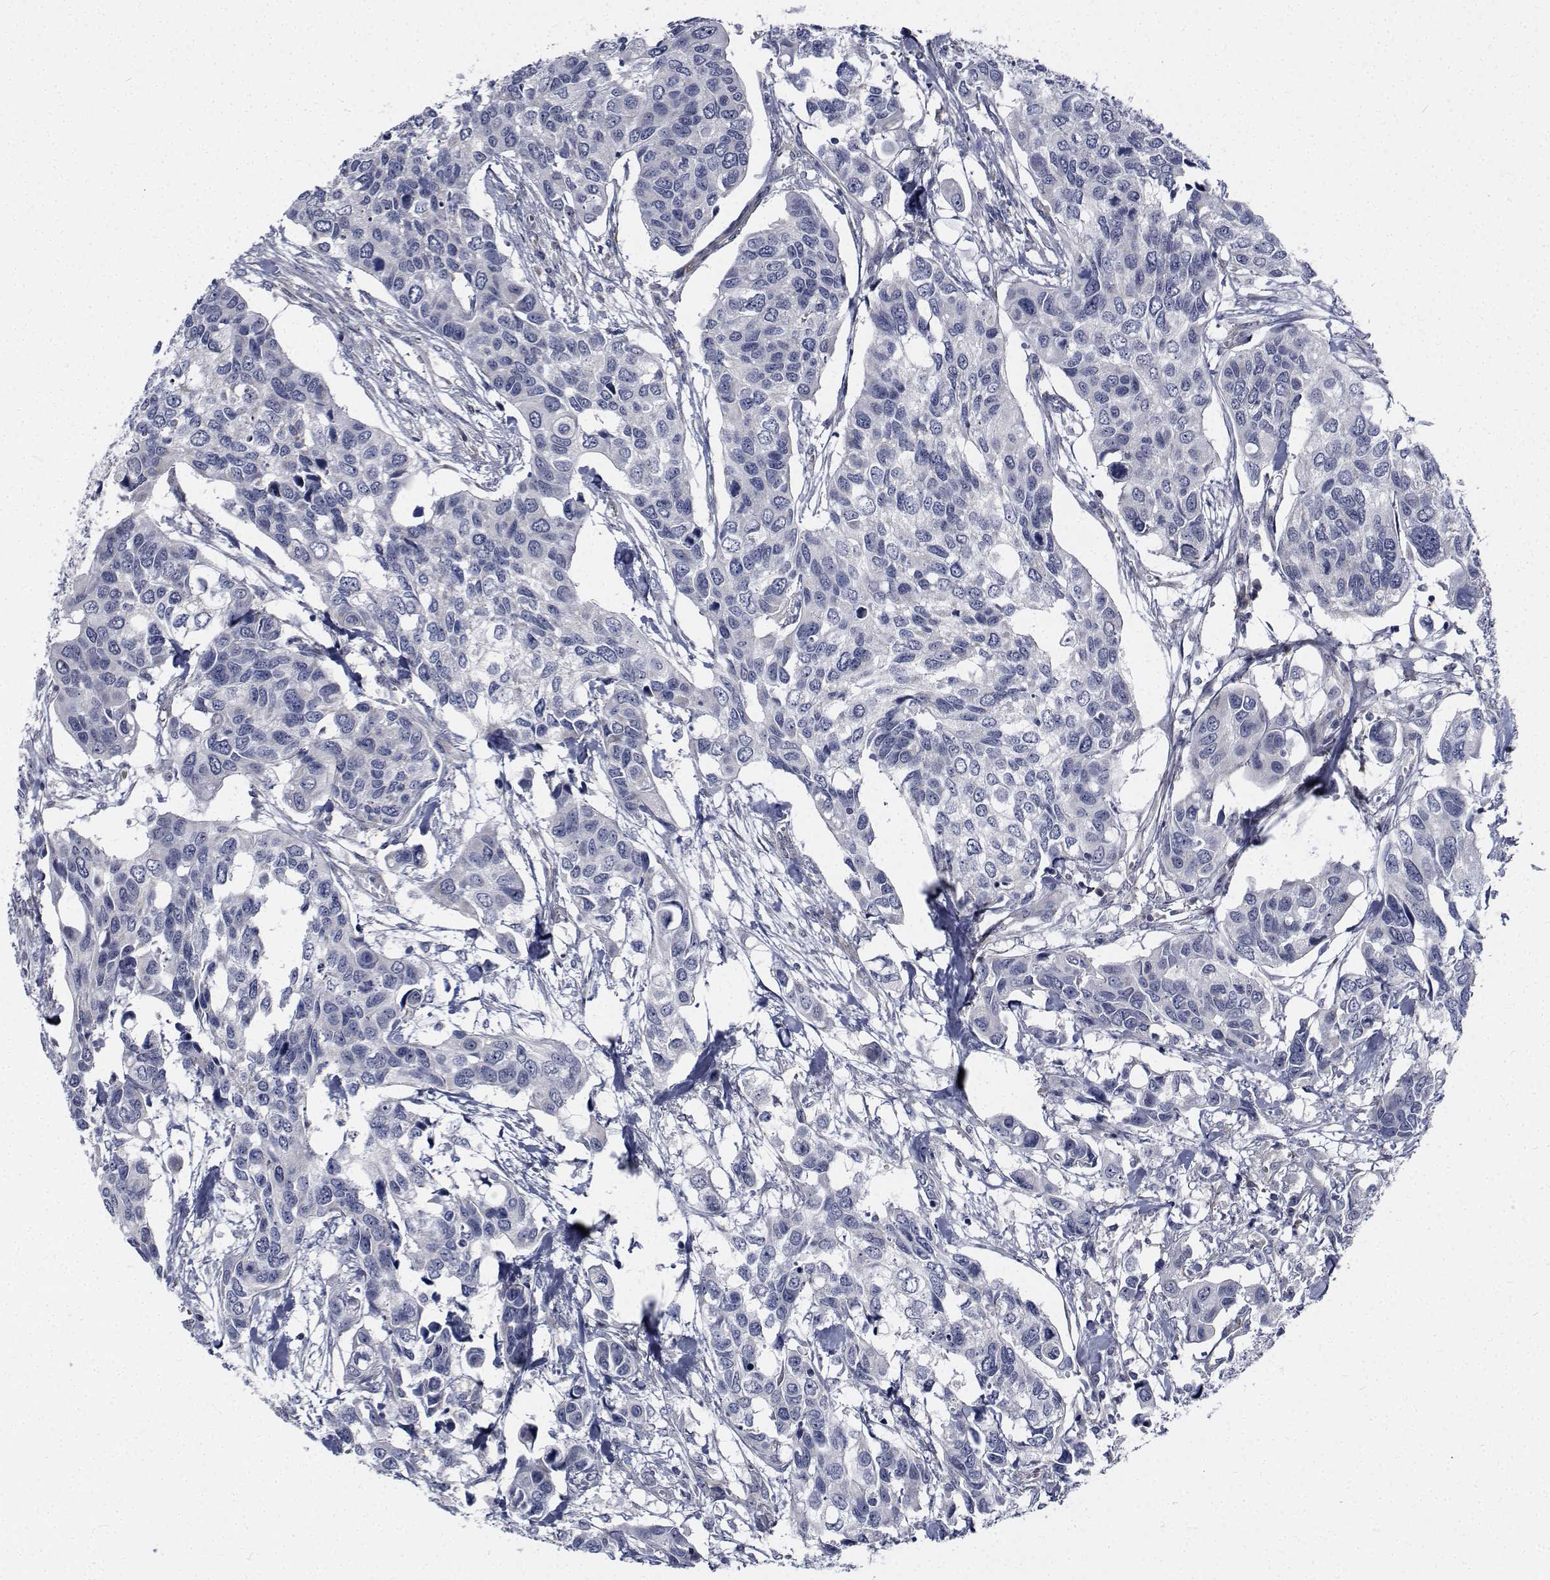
{"staining": {"intensity": "negative", "quantity": "none", "location": "none"}, "tissue": "urothelial cancer", "cell_type": "Tumor cells", "image_type": "cancer", "snomed": [{"axis": "morphology", "description": "Urothelial carcinoma, High grade"}, {"axis": "topography", "description": "Urinary bladder"}], "caption": "A high-resolution micrograph shows immunohistochemistry staining of urothelial cancer, which reveals no significant staining in tumor cells.", "gene": "TTBK1", "patient": {"sex": "male", "age": 60}}